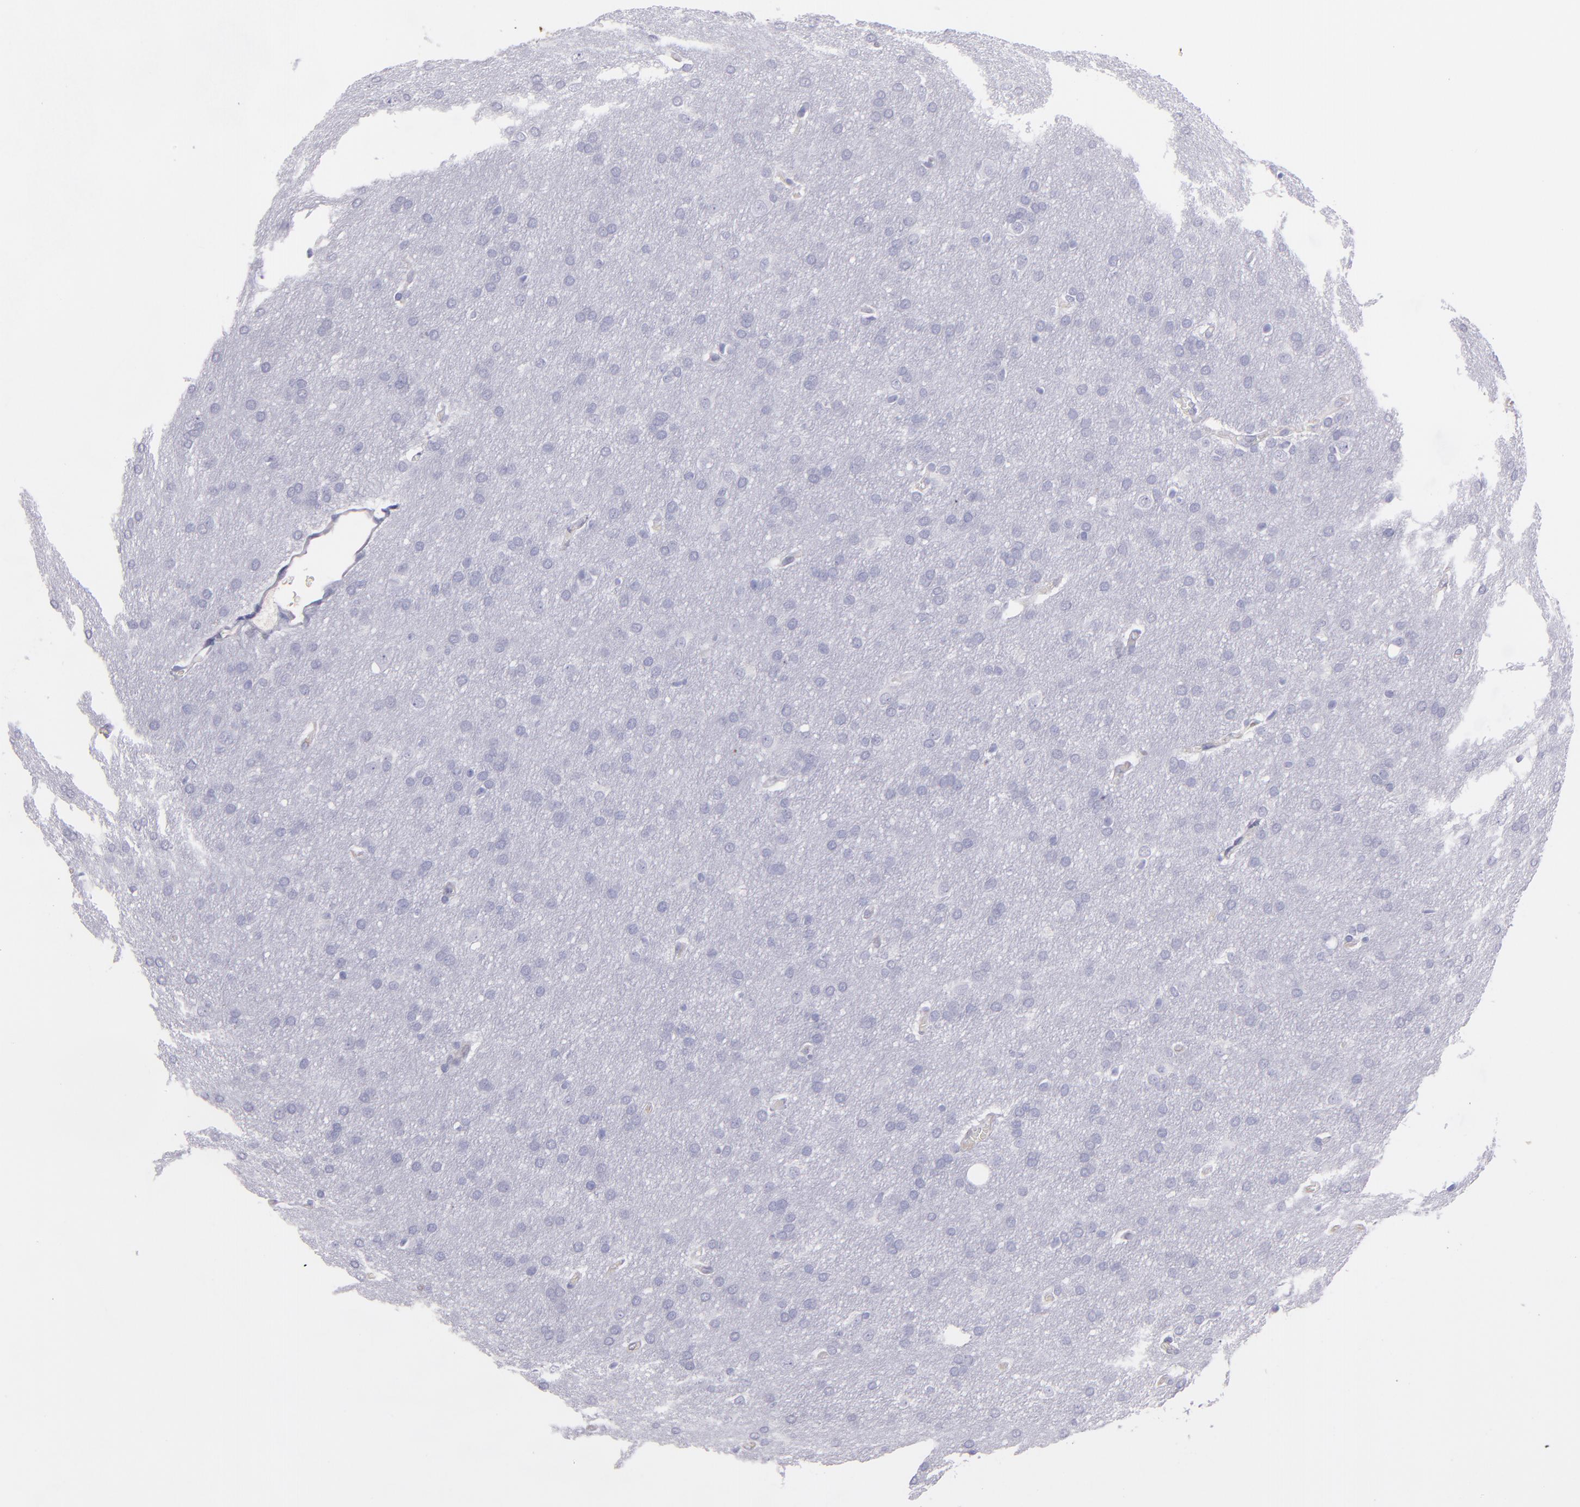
{"staining": {"intensity": "negative", "quantity": "none", "location": "none"}, "tissue": "glioma", "cell_type": "Tumor cells", "image_type": "cancer", "snomed": [{"axis": "morphology", "description": "Glioma, malignant, Low grade"}, {"axis": "topography", "description": "Brain"}], "caption": "The immunohistochemistry micrograph has no significant positivity in tumor cells of malignant glioma (low-grade) tissue.", "gene": "TG", "patient": {"sex": "female", "age": 32}}